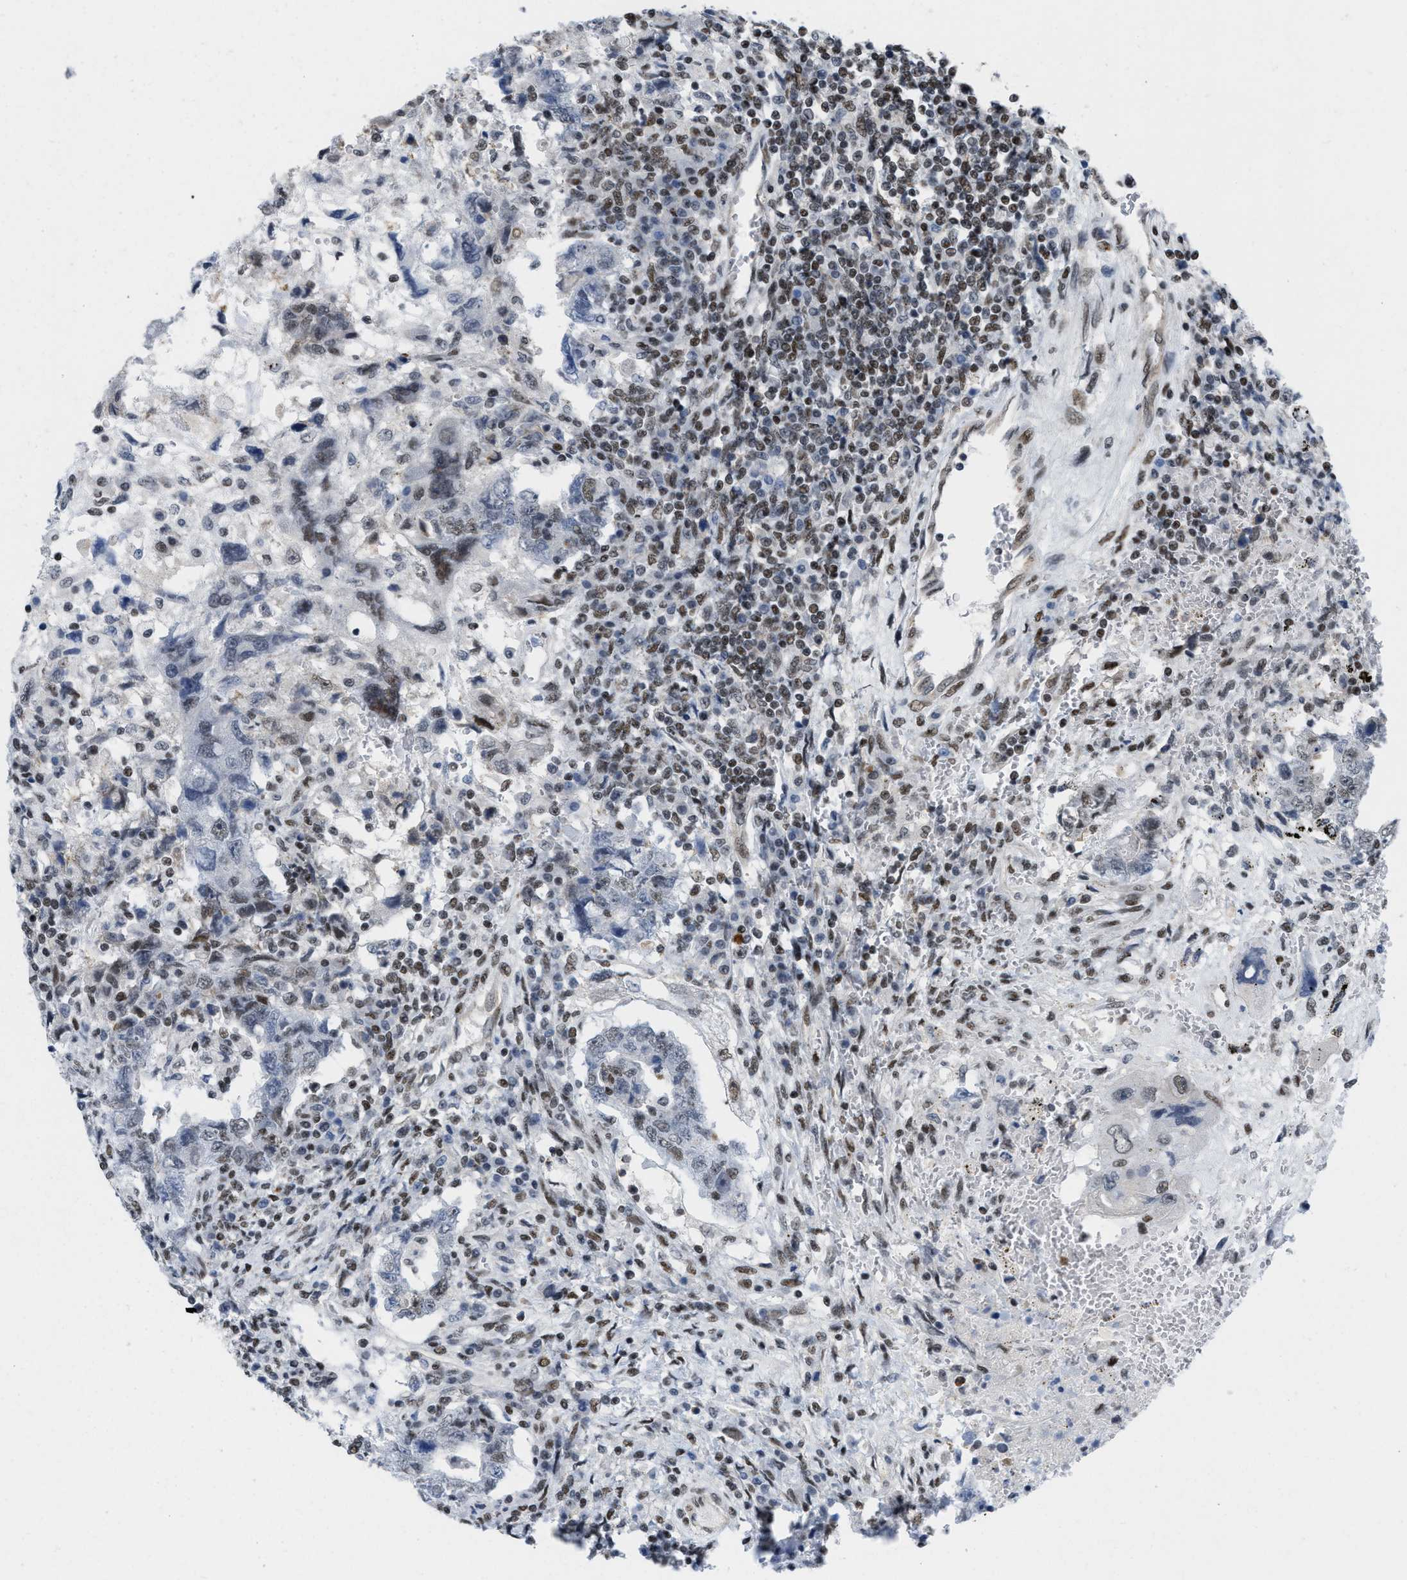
{"staining": {"intensity": "weak", "quantity": "<25%", "location": "nuclear"}, "tissue": "testis cancer", "cell_type": "Tumor cells", "image_type": "cancer", "snomed": [{"axis": "morphology", "description": "Carcinoma, Embryonal, NOS"}, {"axis": "topography", "description": "Testis"}], "caption": "IHC of human testis cancer reveals no positivity in tumor cells.", "gene": "MIER1", "patient": {"sex": "male", "age": 26}}